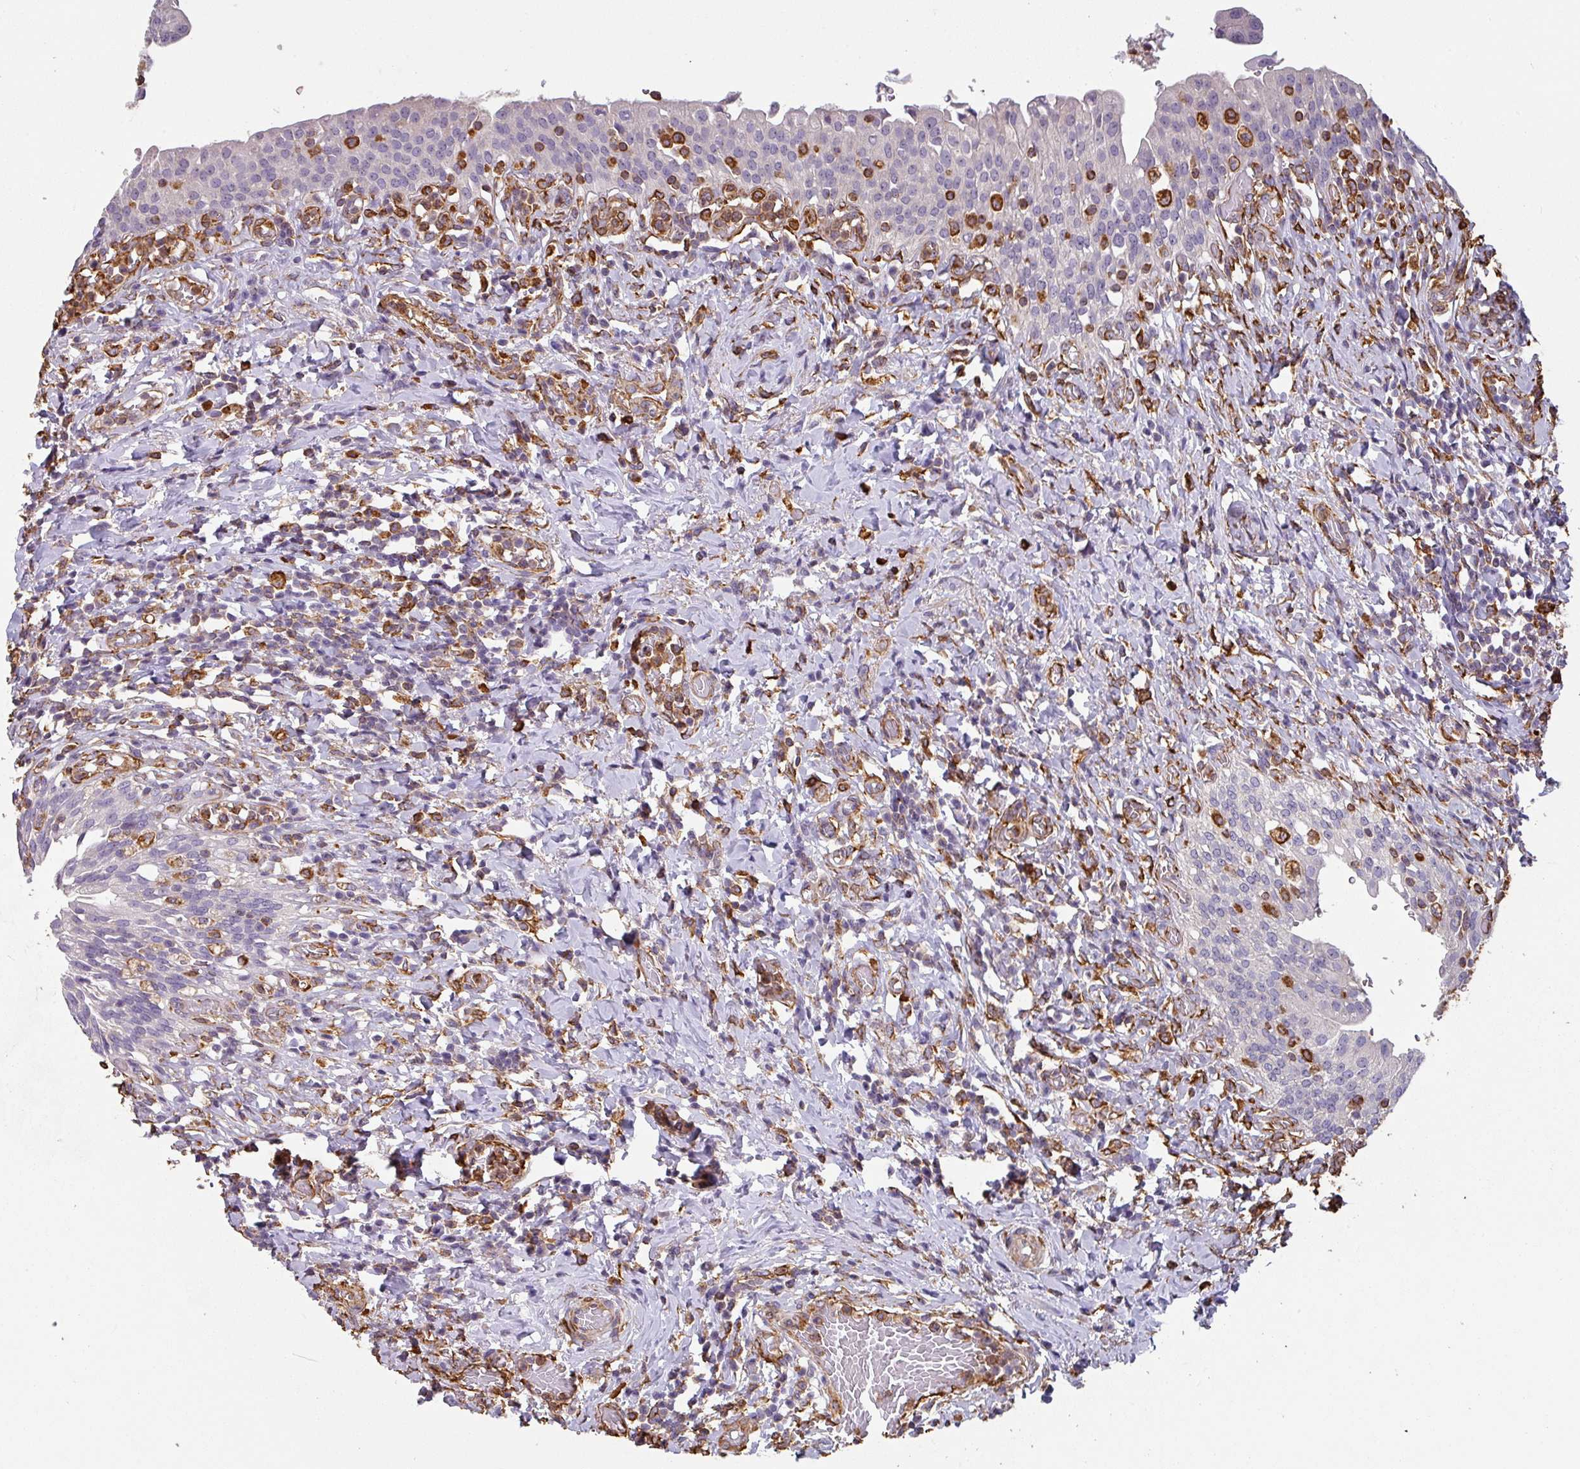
{"staining": {"intensity": "negative", "quantity": "none", "location": "none"}, "tissue": "urinary bladder", "cell_type": "Urothelial cells", "image_type": "normal", "snomed": [{"axis": "morphology", "description": "Normal tissue, NOS"}, {"axis": "morphology", "description": "Inflammation, NOS"}, {"axis": "topography", "description": "Urinary bladder"}], "caption": "Immunohistochemical staining of normal urinary bladder shows no significant expression in urothelial cells.", "gene": "ZNF280C", "patient": {"sex": "male", "age": 64}}